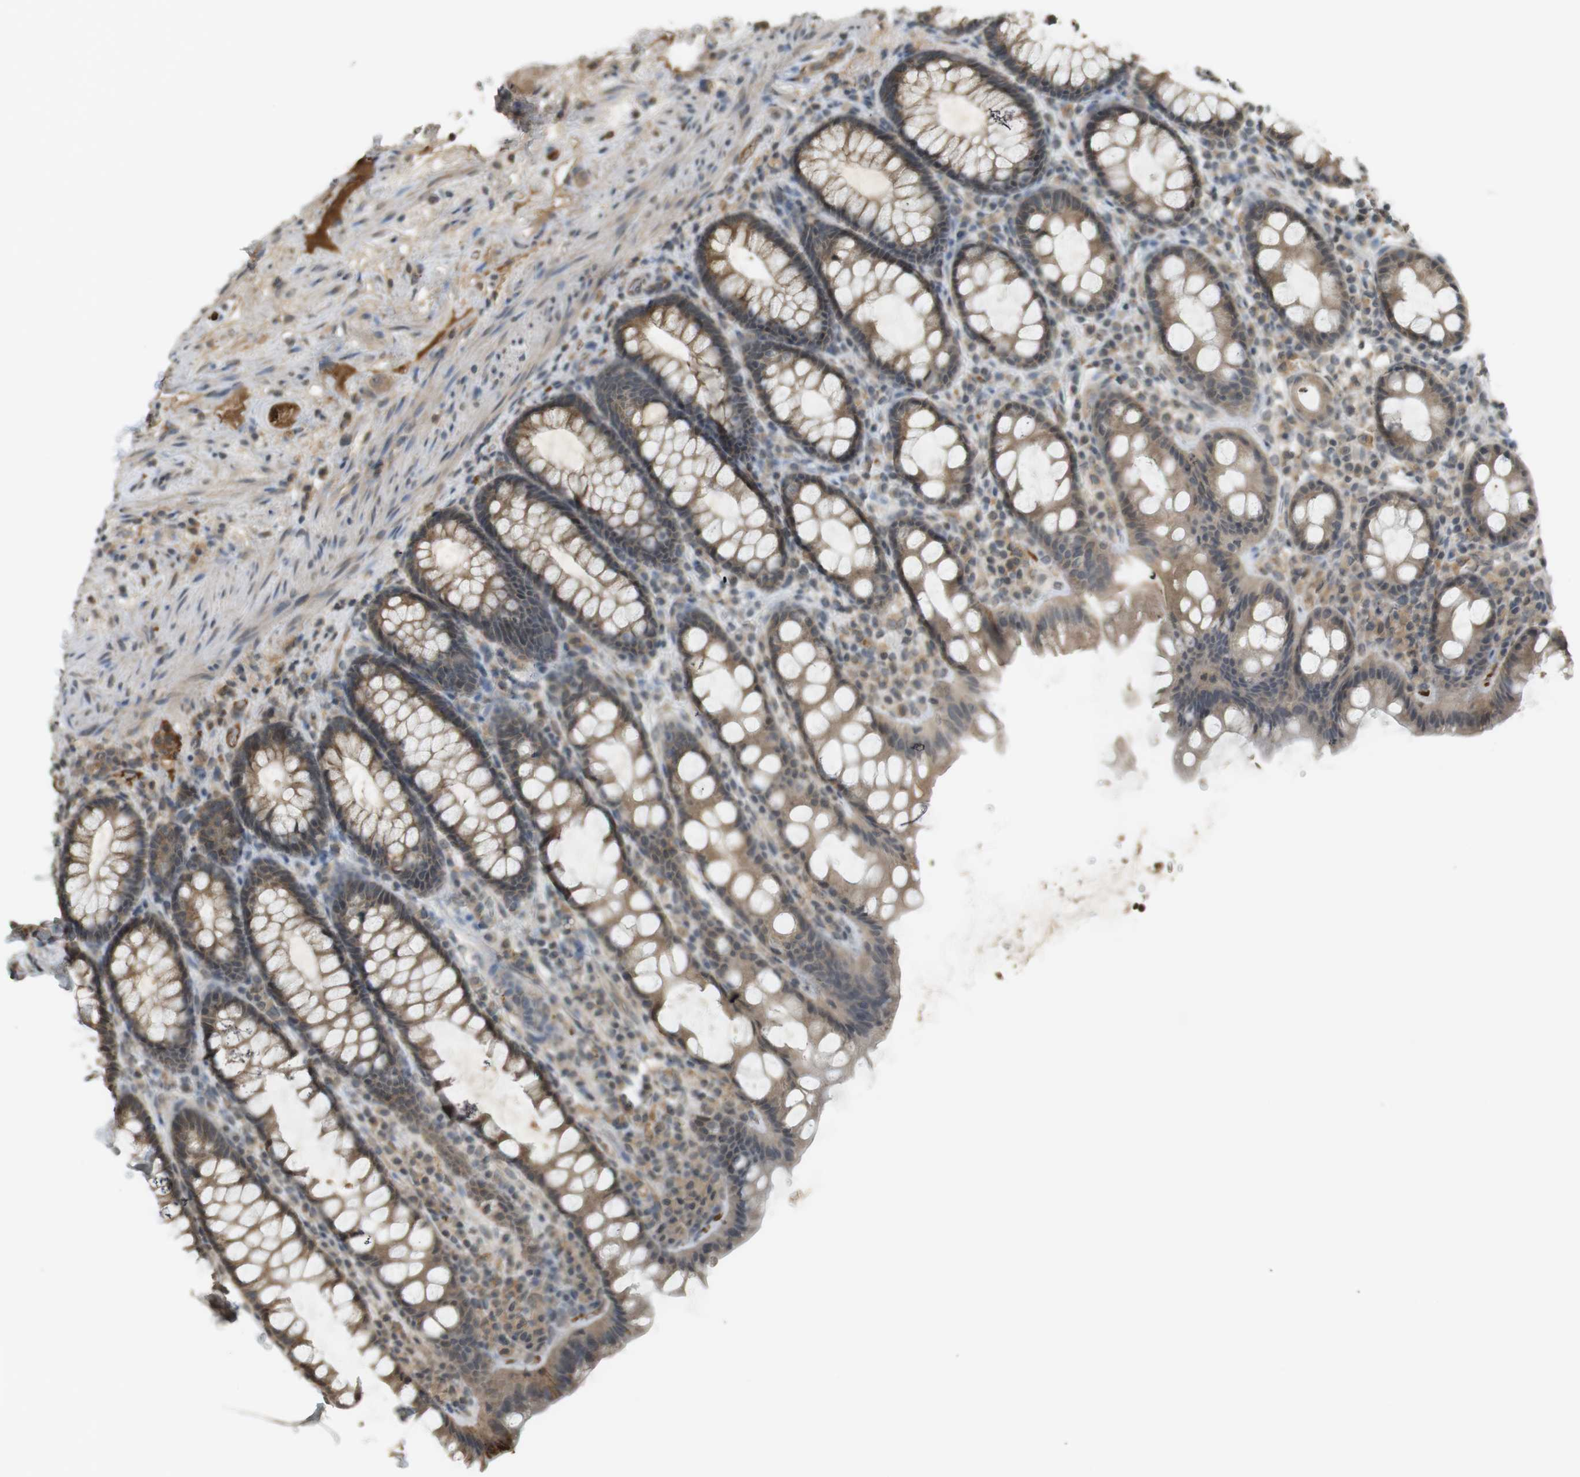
{"staining": {"intensity": "moderate", "quantity": ">75%", "location": "cytoplasmic/membranous,nuclear"}, "tissue": "rectum", "cell_type": "Glandular cells", "image_type": "normal", "snomed": [{"axis": "morphology", "description": "Normal tissue, NOS"}, {"axis": "topography", "description": "Rectum"}], "caption": "Rectum stained with a protein marker reveals moderate staining in glandular cells.", "gene": "SRR", "patient": {"sex": "male", "age": 92}}